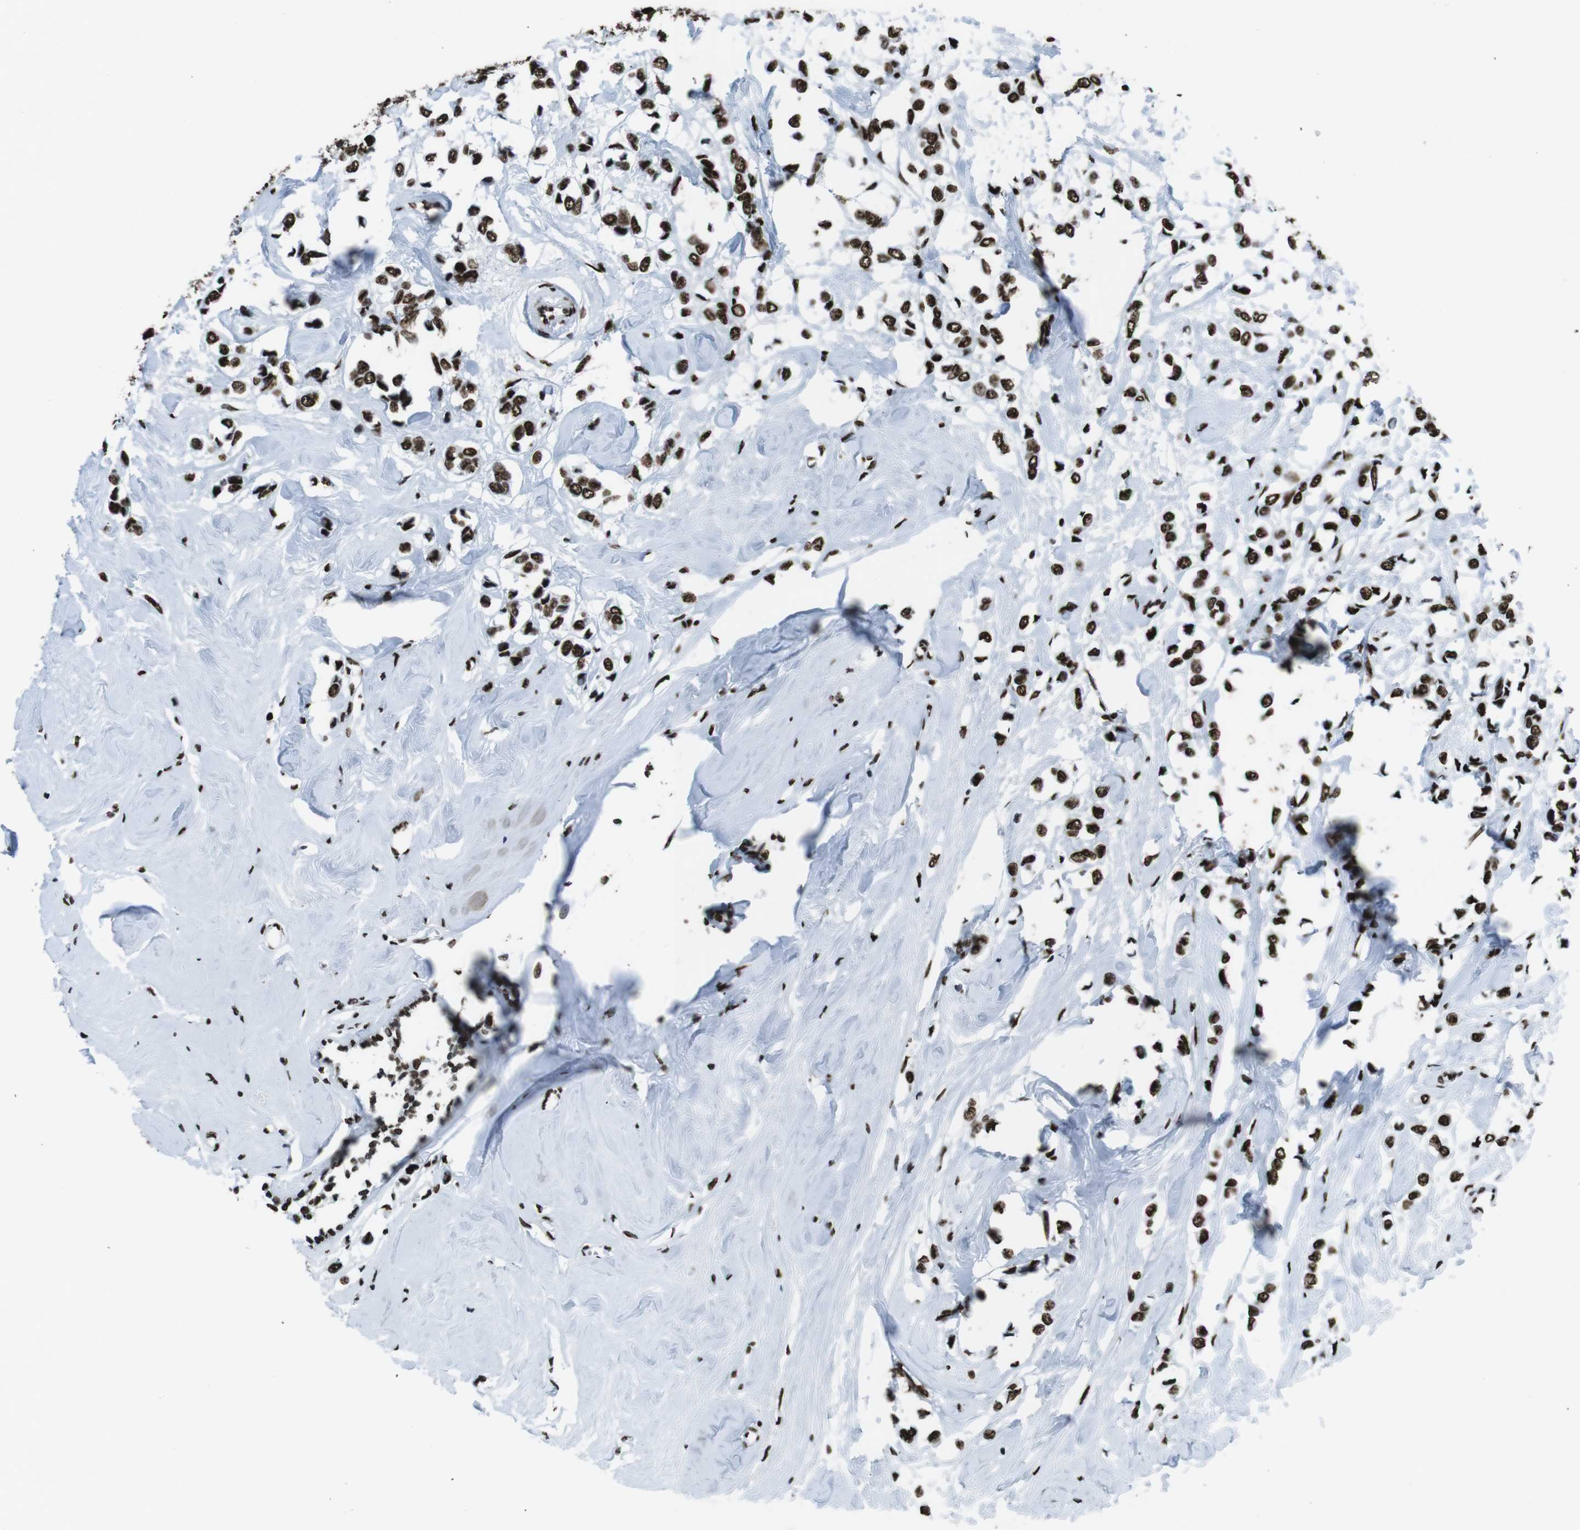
{"staining": {"intensity": "strong", "quantity": ">75%", "location": "nuclear"}, "tissue": "breast cancer", "cell_type": "Tumor cells", "image_type": "cancer", "snomed": [{"axis": "morphology", "description": "Lobular carcinoma"}, {"axis": "topography", "description": "Breast"}], "caption": "High-power microscopy captured an immunohistochemistry (IHC) histopathology image of breast cancer (lobular carcinoma), revealing strong nuclear expression in about >75% of tumor cells.", "gene": "CITED2", "patient": {"sex": "female", "age": 51}}